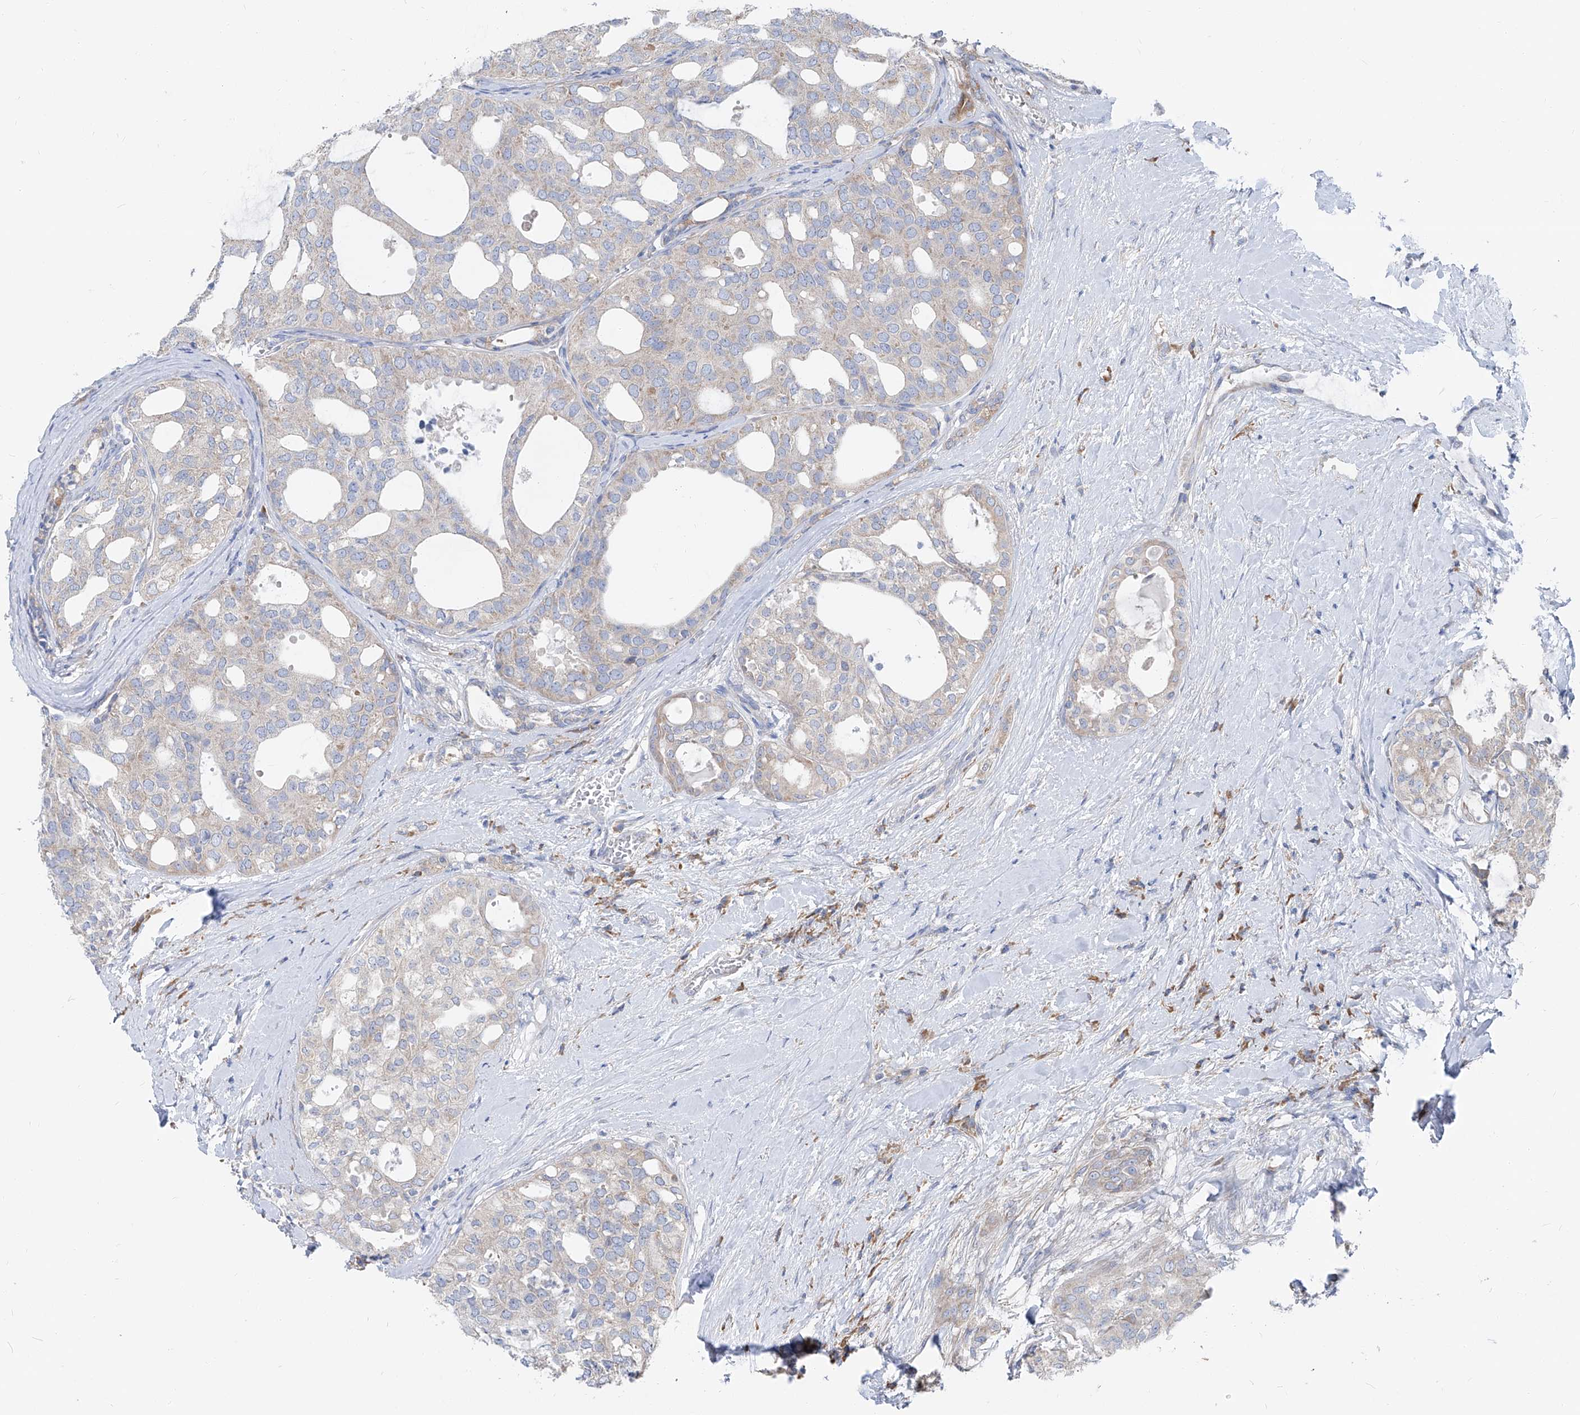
{"staining": {"intensity": "negative", "quantity": "none", "location": "none"}, "tissue": "thyroid cancer", "cell_type": "Tumor cells", "image_type": "cancer", "snomed": [{"axis": "morphology", "description": "Follicular adenoma carcinoma, NOS"}, {"axis": "topography", "description": "Thyroid gland"}], "caption": "Histopathology image shows no significant protein positivity in tumor cells of follicular adenoma carcinoma (thyroid).", "gene": "UFL1", "patient": {"sex": "male", "age": 75}}